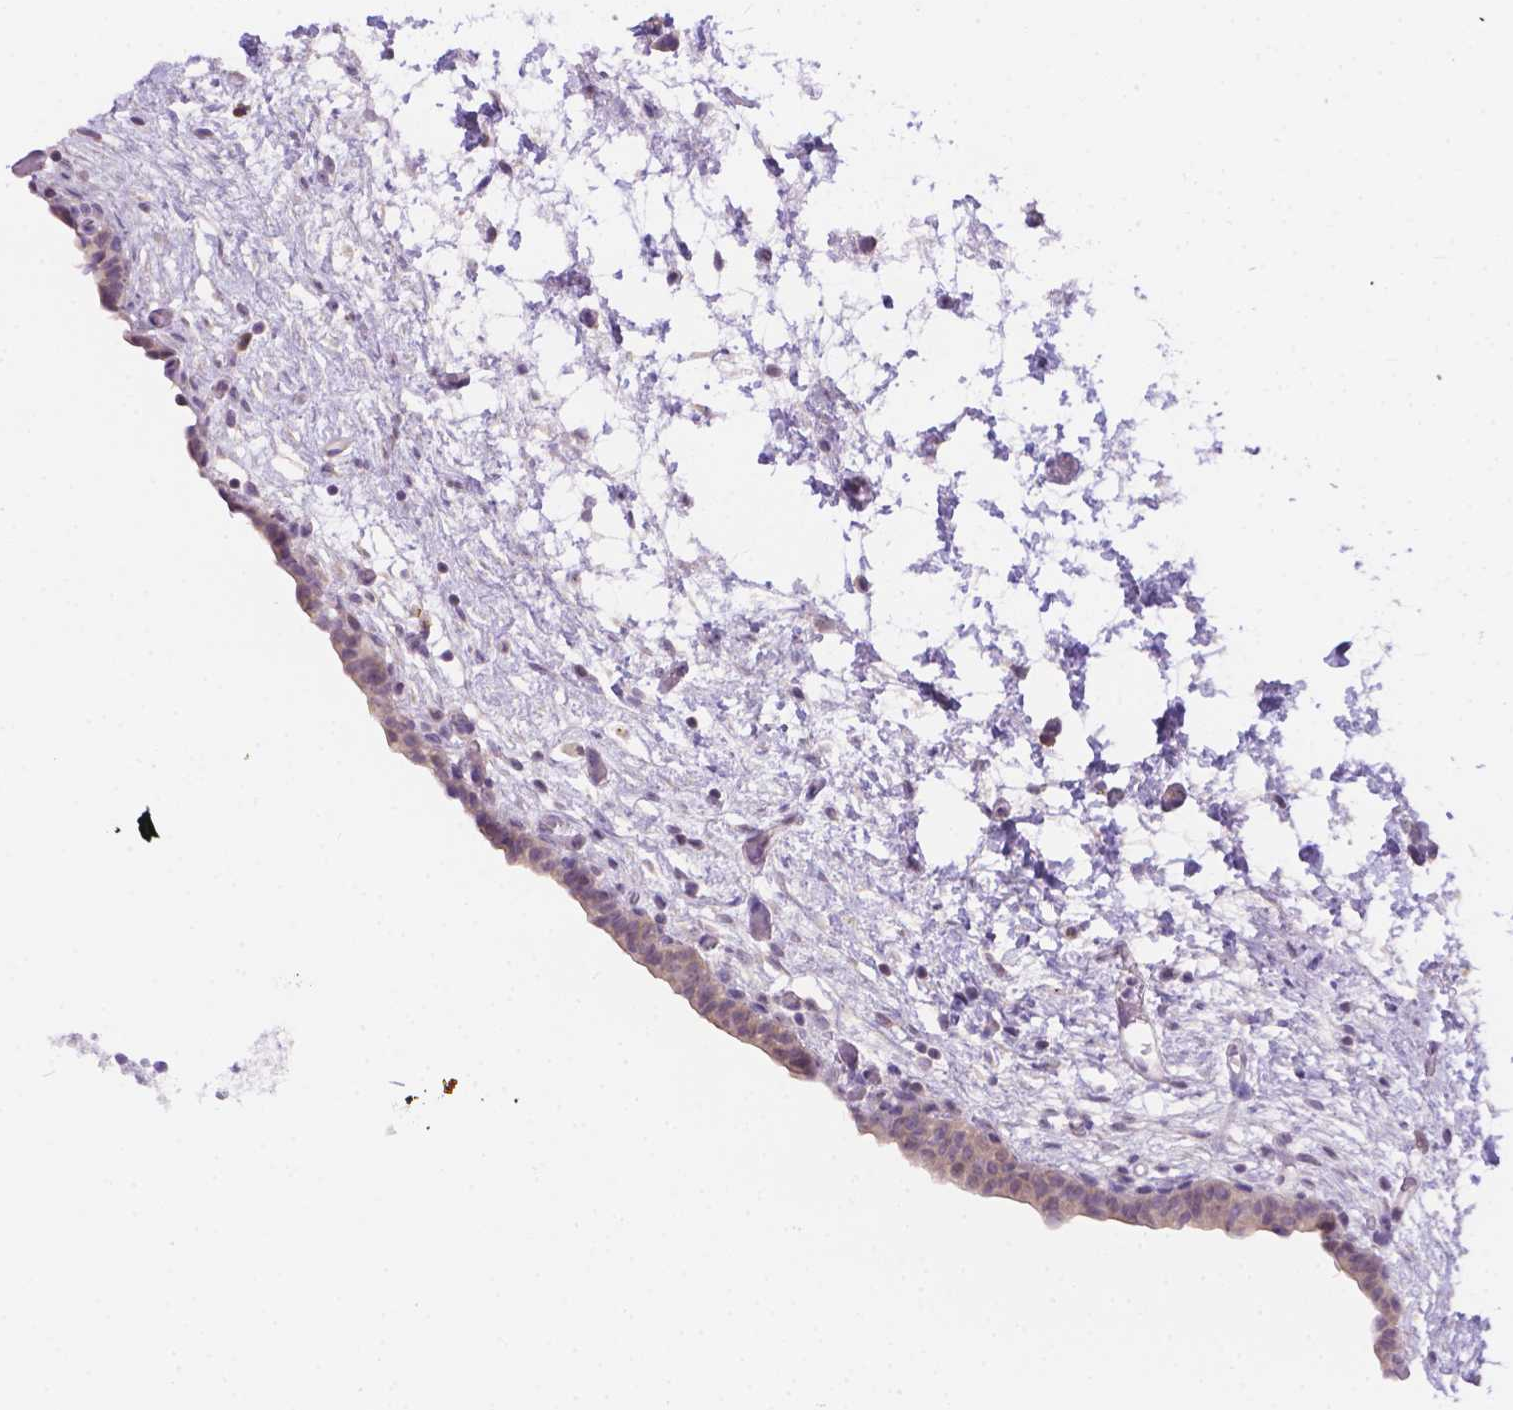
{"staining": {"intensity": "weak", "quantity": "<25%", "location": "cytoplasmic/membranous"}, "tissue": "urinary bladder", "cell_type": "Urothelial cells", "image_type": "normal", "snomed": [{"axis": "morphology", "description": "Normal tissue, NOS"}, {"axis": "topography", "description": "Urinary bladder"}], "caption": "High power microscopy photomicrograph of an immunohistochemistry (IHC) micrograph of benign urinary bladder, revealing no significant positivity in urothelial cells.", "gene": "CD96", "patient": {"sex": "male", "age": 69}}